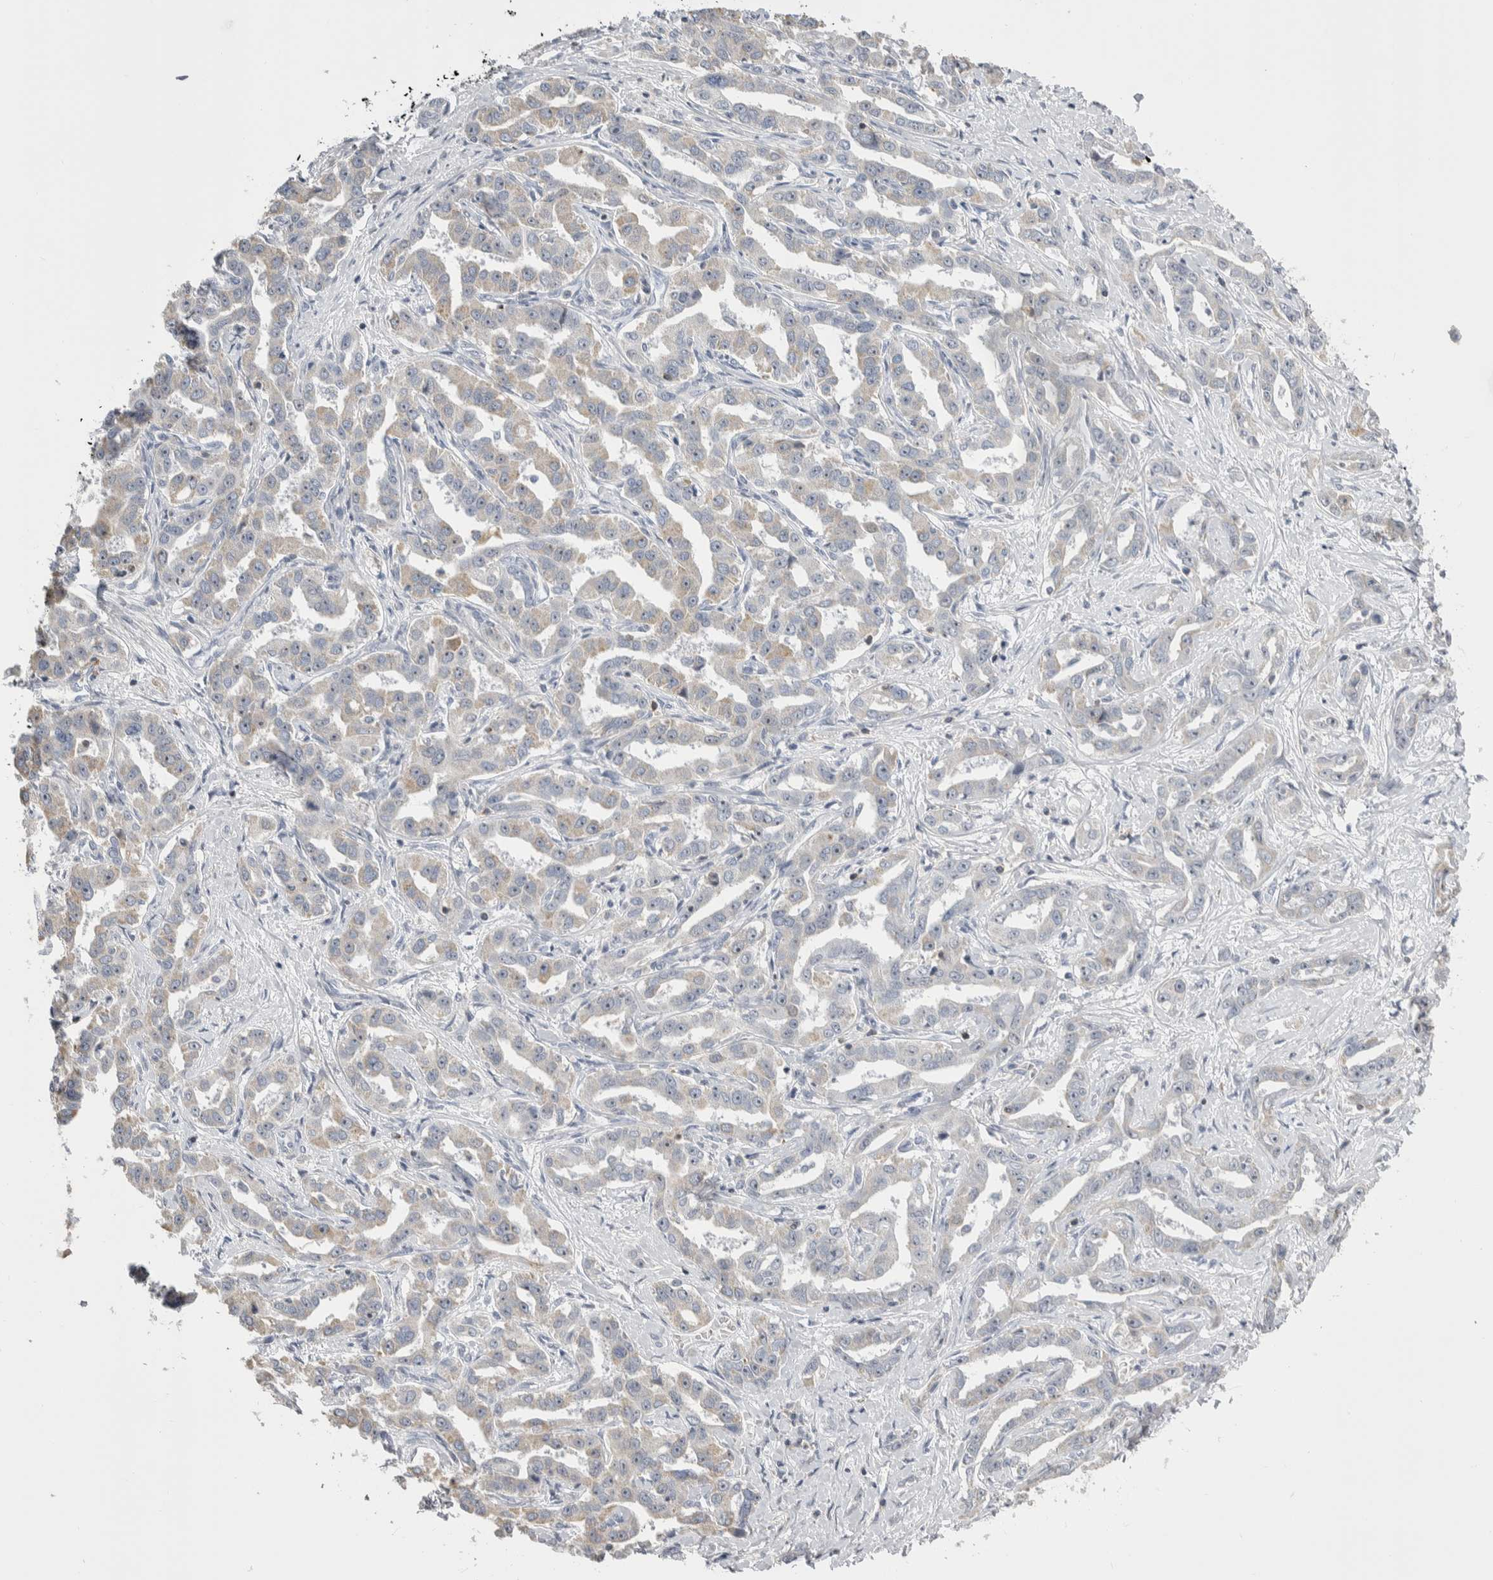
{"staining": {"intensity": "weak", "quantity": "<25%", "location": "cytoplasmic/membranous"}, "tissue": "liver cancer", "cell_type": "Tumor cells", "image_type": "cancer", "snomed": [{"axis": "morphology", "description": "Cholangiocarcinoma"}, {"axis": "topography", "description": "Liver"}], "caption": "High power microscopy photomicrograph of an IHC histopathology image of cholangiocarcinoma (liver), revealing no significant staining in tumor cells.", "gene": "CEP295NL", "patient": {"sex": "male", "age": 59}}